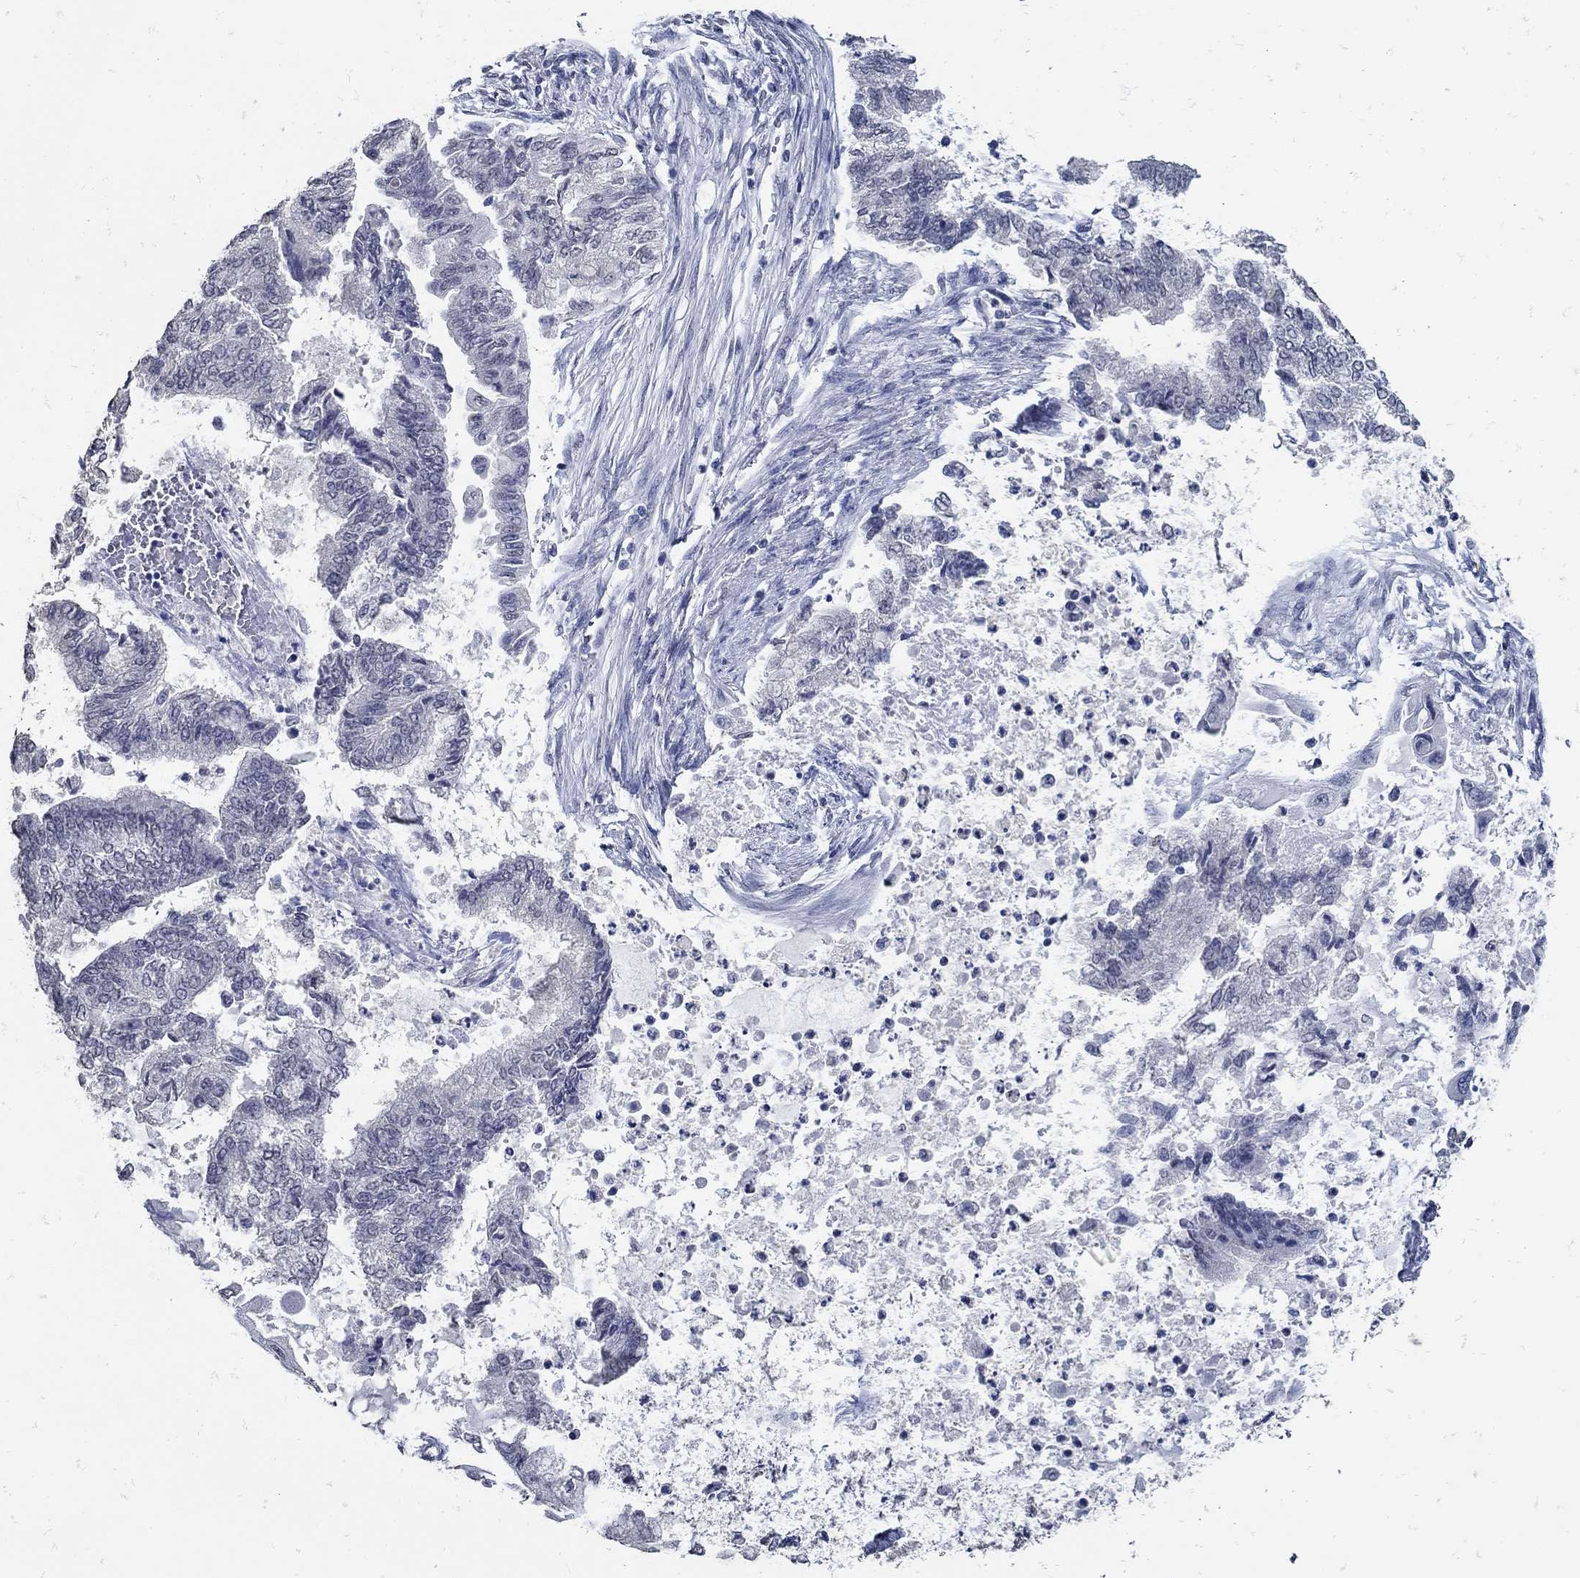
{"staining": {"intensity": "negative", "quantity": "none", "location": "none"}, "tissue": "endometrial cancer", "cell_type": "Tumor cells", "image_type": "cancer", "snomed": [{"axis": "morphology", "description": "Adenocarcinoma, NOS"}, {"axis": "topography", "description": "Endometrium"}], "caption": "A micrograph of human endometrial cancer is negative for staining in tumor cells. (Immunohistochemistry (ihc), brightfield microscopy, high magnification).", "gene": "KCNN3", "patient": {"sex": "female", "age": 65}}